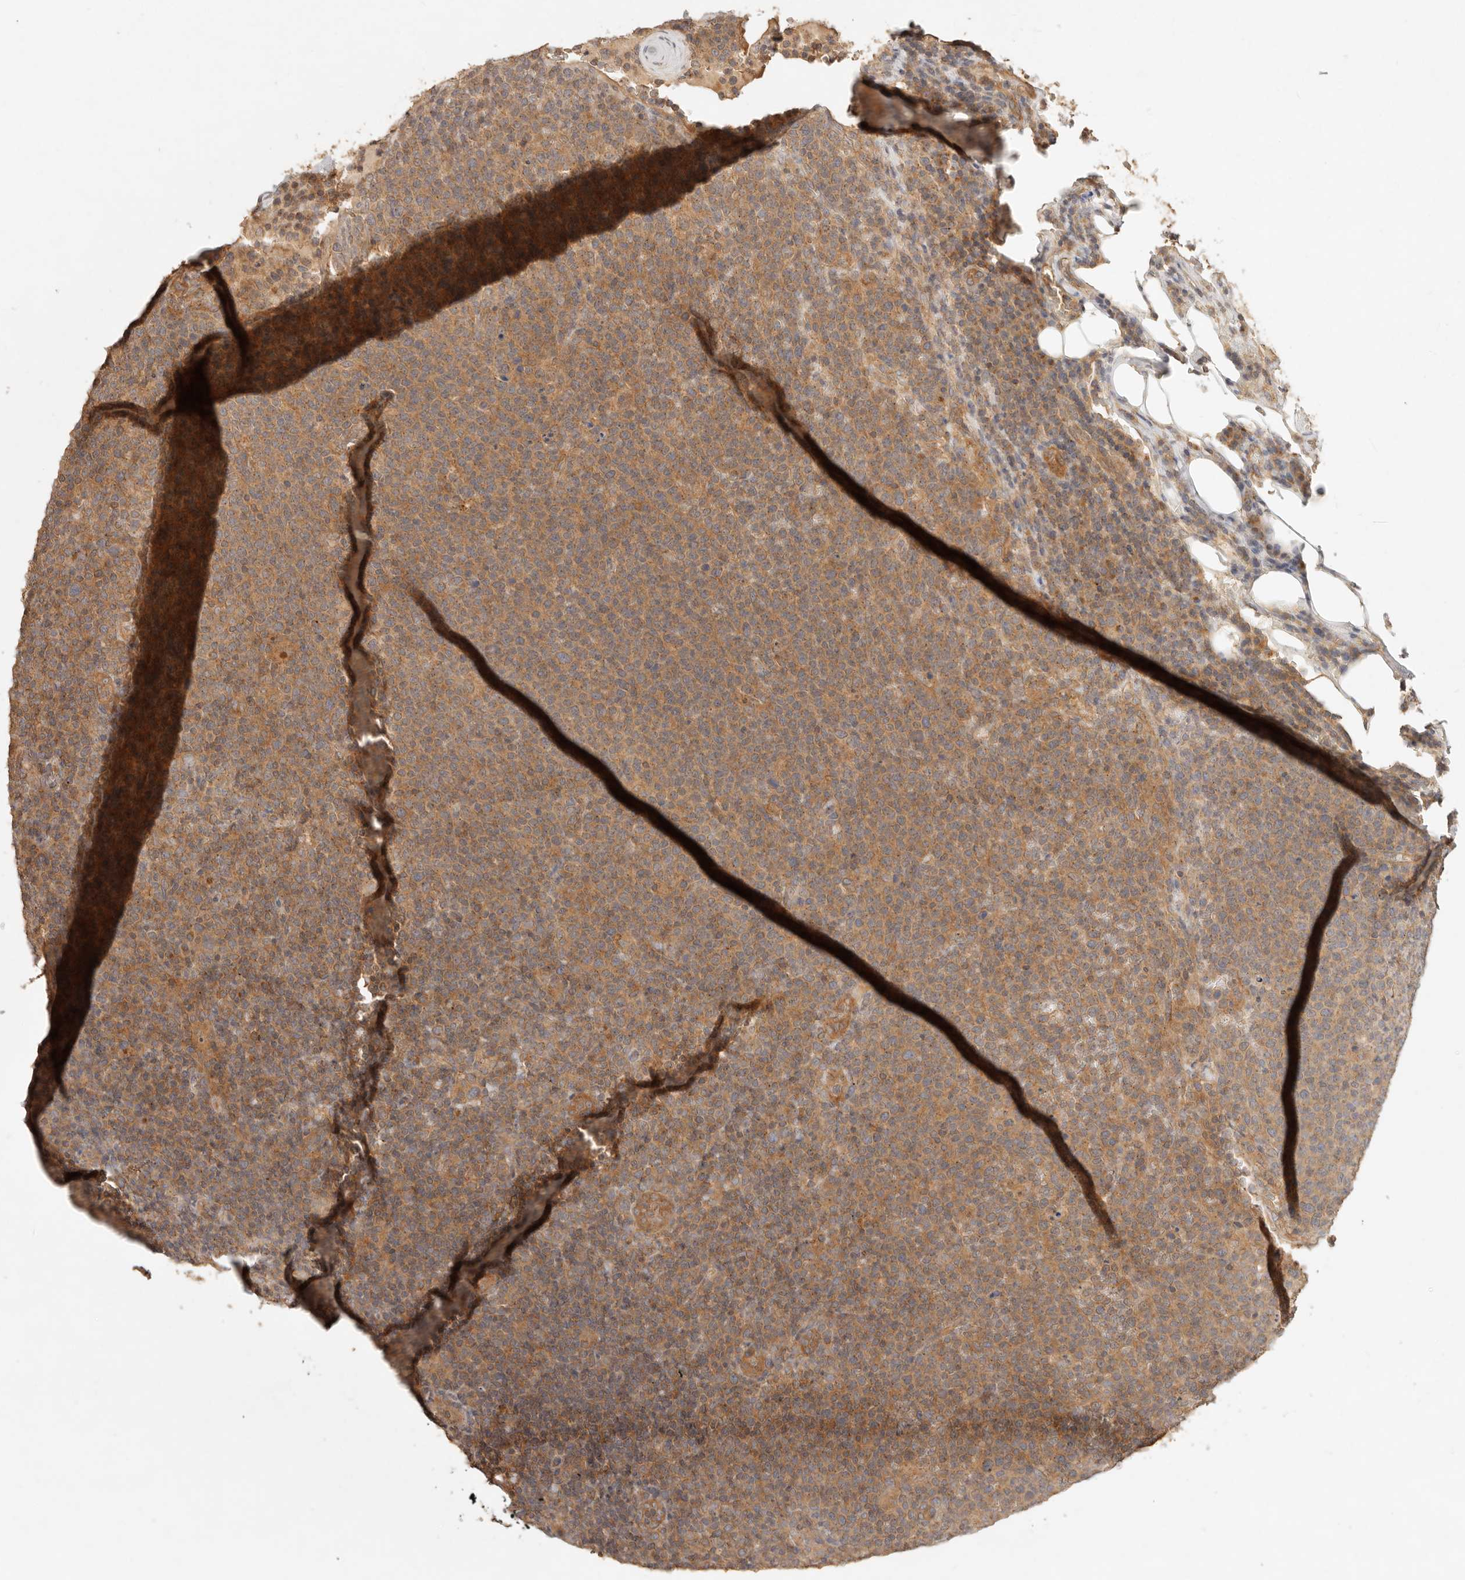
{"staining": {"intensity": "moderate", "quantity": ">75%", "location": "cytoplasmic/membranous"}, "tissue": "lymphoma", "cell_type": "Tumor cells", "image_type": "cancer", "snomed": [{"axis": "morphology", "description": "Malignant lymphoma, non-Hodgkin's type, High grade"}, {"axis": "topography", "description": "Lymph node"}], "caption": "Immunohistochemistry photomicrograph of human high-grade malignant lymphoma, non-Hodgkin's type stained for a protein (brown), which reveals medium levels of moderate cytoplasmic/membranous positivity in about >75% of tumor cells.", "gene": "HECTD3", "patient": {"sex": "male", "age": 61}}